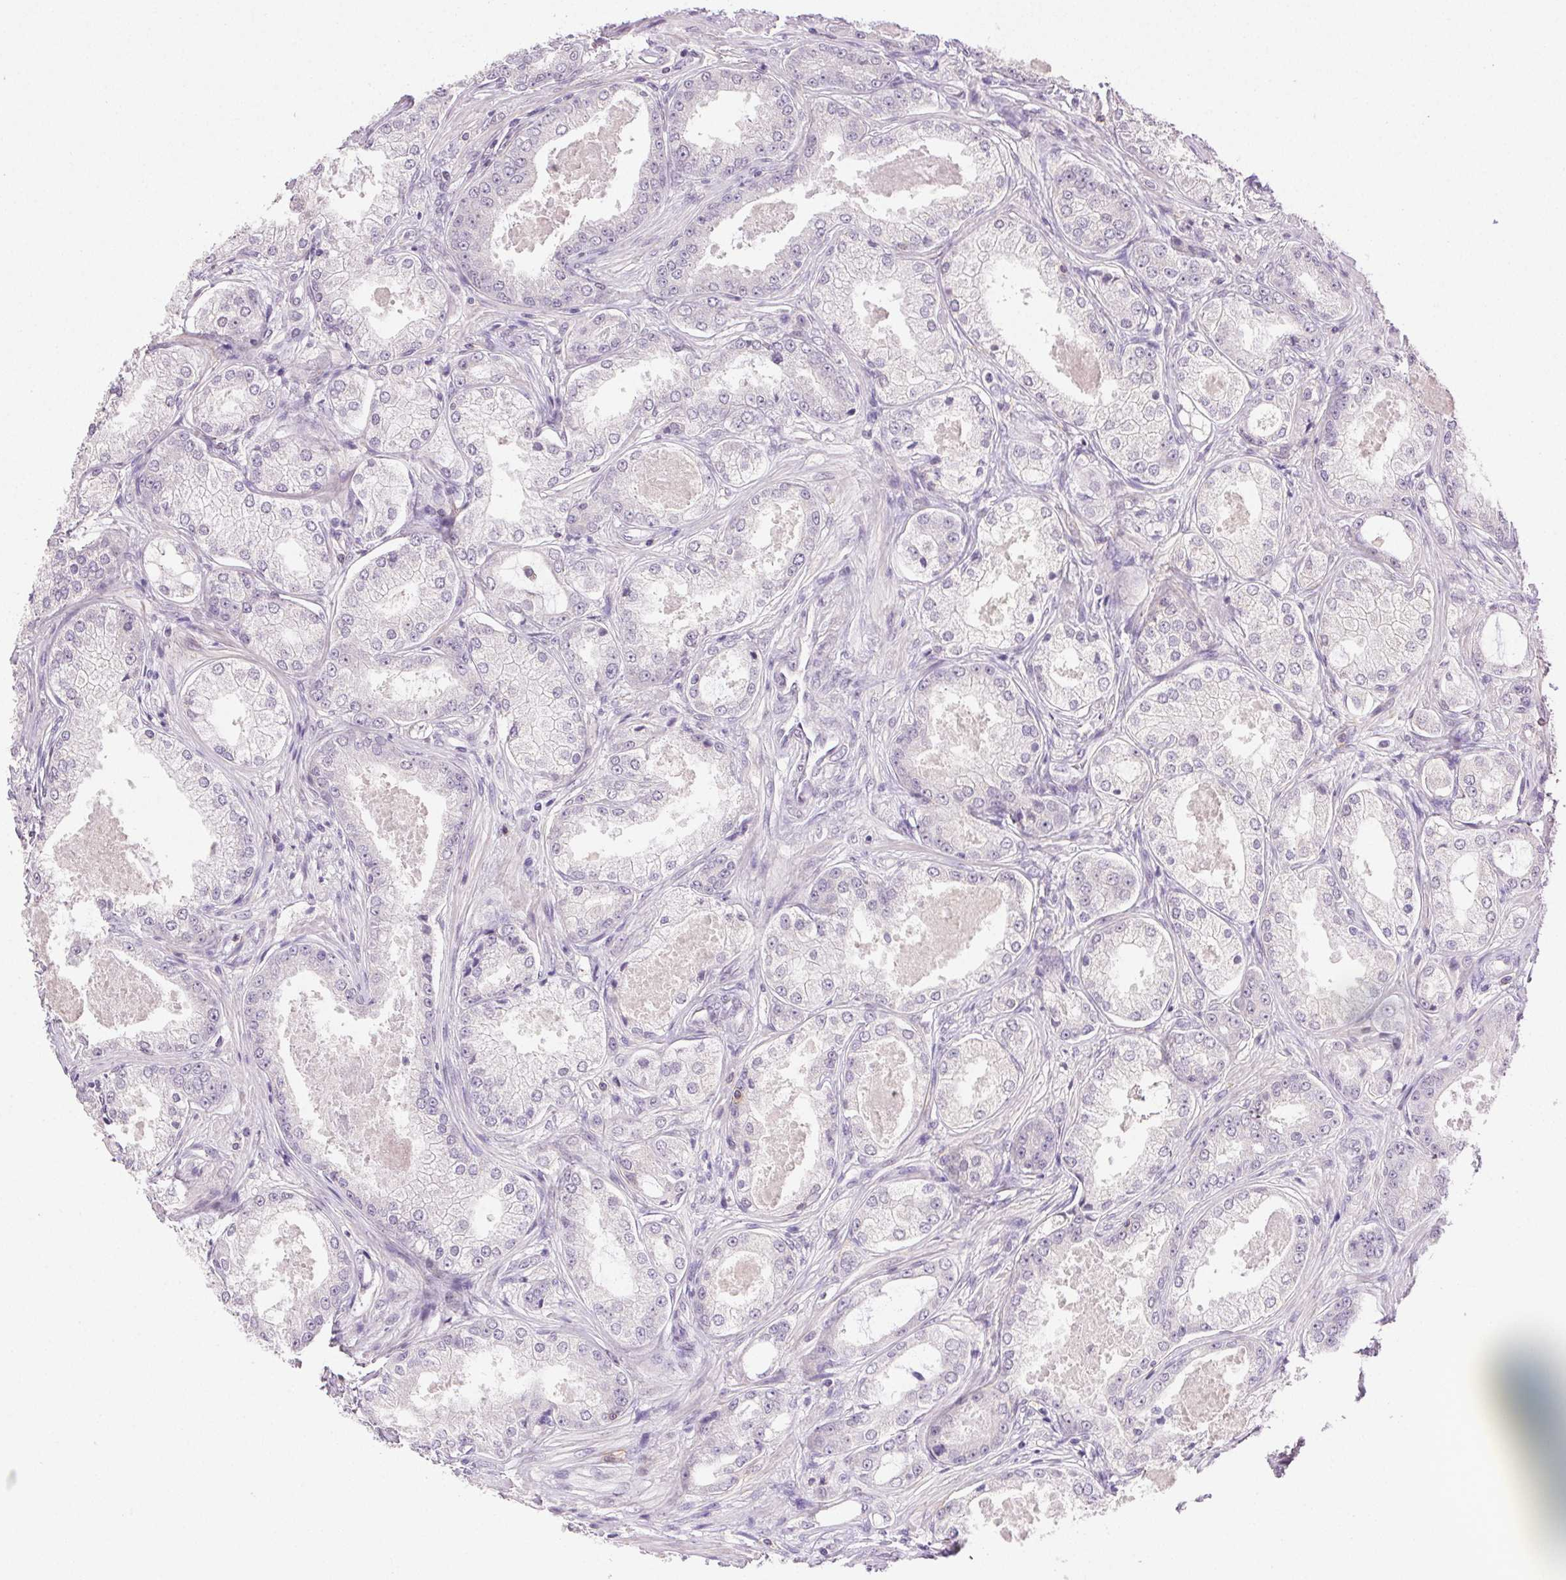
{"staining": {"intensity": "negative", "quantity": "none", "location": "none"}, "tissue": "prostate cancer", "cell_type": "Tumor cells", "image_type": "cancer", "snomed": [{"axis": "morphology", "description": "Adenocarcinoma, Low grade"}, {"axis": "topography", "description": "Prostate"}], "caption": "Image shows no protein expression in tumor cells of prostate cancer tissue. The staining is performed using DAB (3,3'-diaminobenzidine) brown chromogen with nuclei counter-stained in using hematoxylin.", "gene": "AKAP5", "patient": {"sex": "male", "age": 68}}